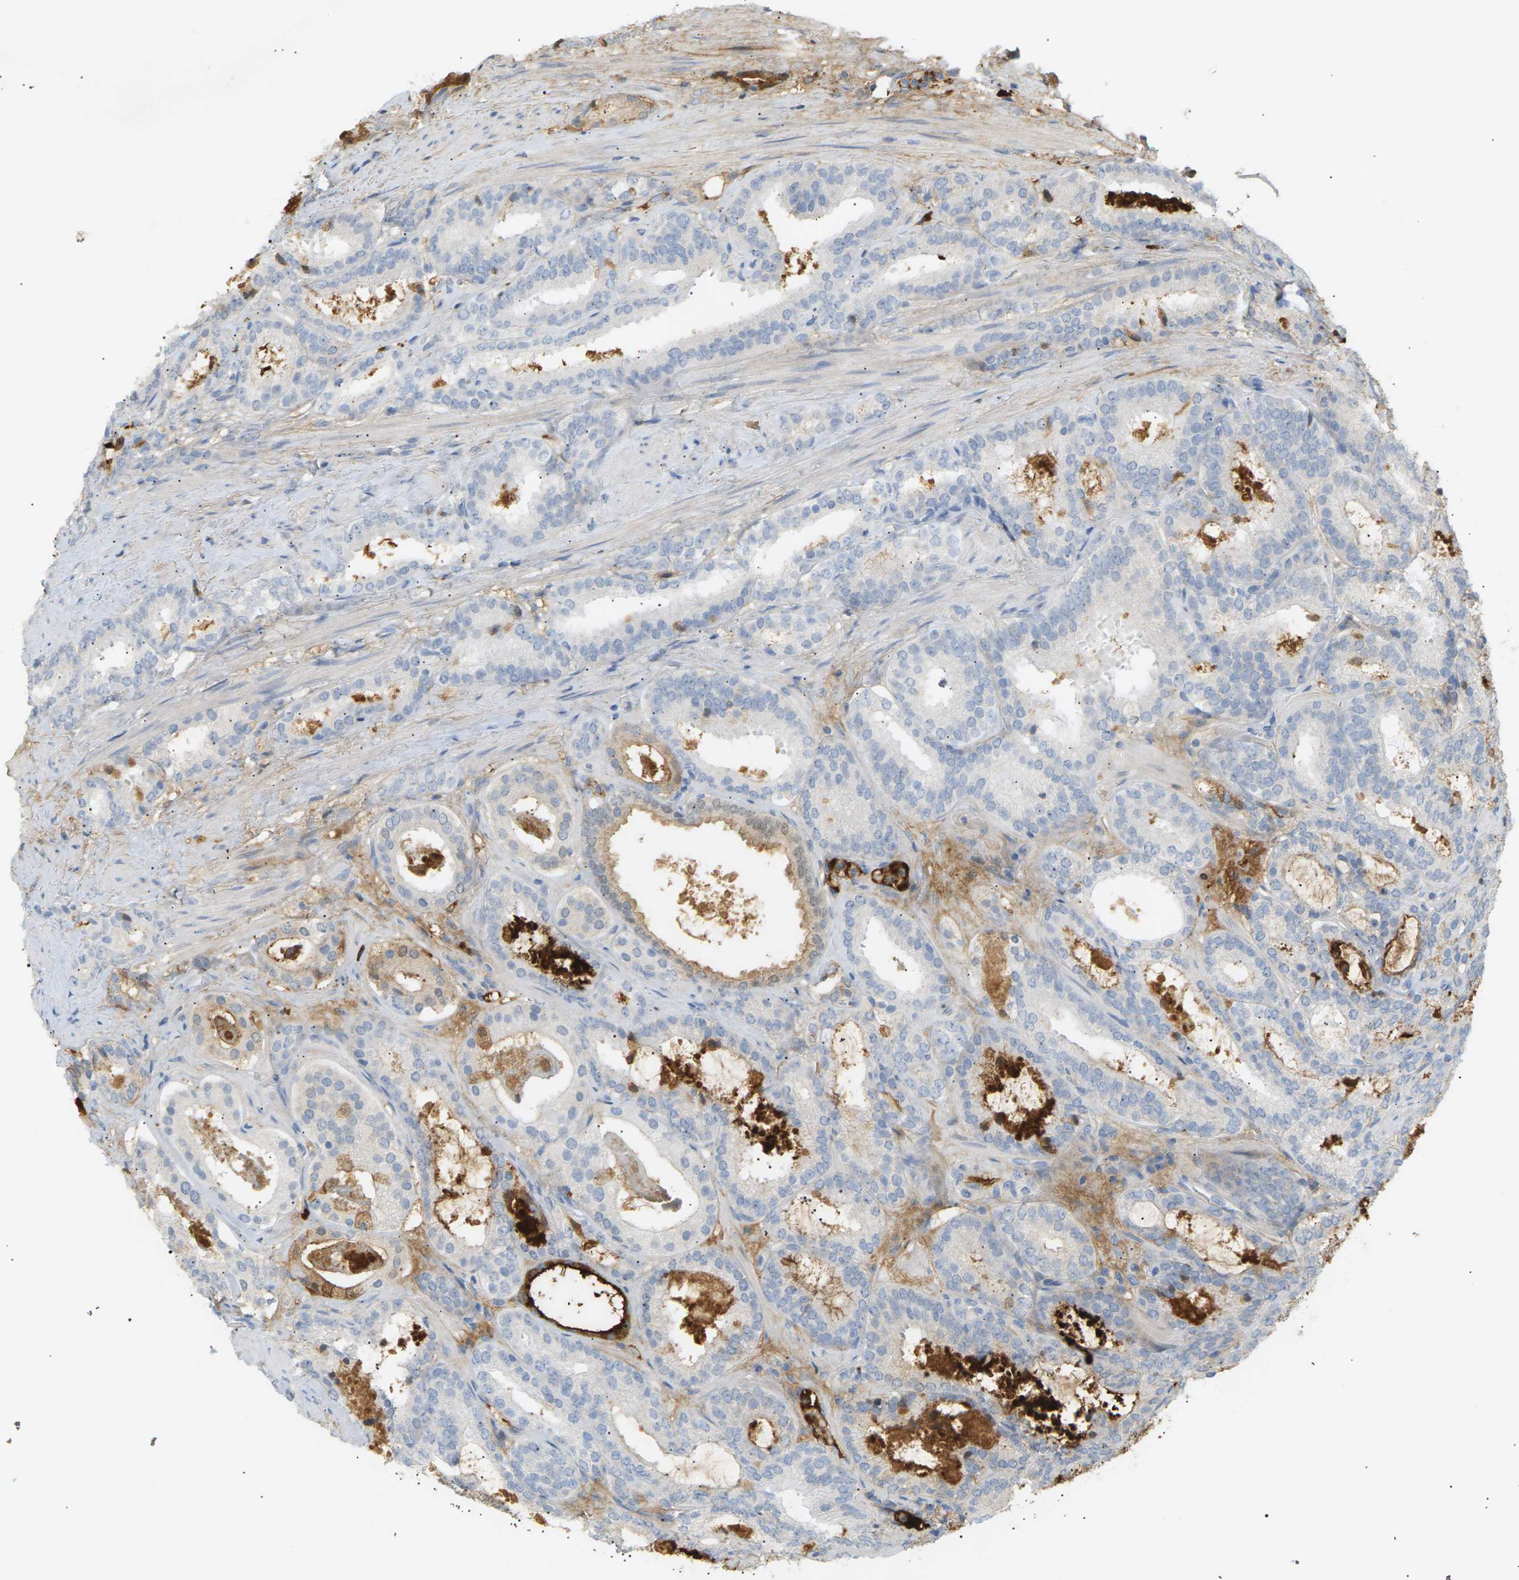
{"staining": {"intensity": "weak", "quantity": "<25%", "location": "cytoplasmic/membranous"}, "tissue": "prostate cancer", "cell_type": "Tumor cells", "image_type": "cancer", "snomed": [{"axis": "morphology", "description": "Adenocarcinoma, Low grade"}, {"axis": "topography", "description": "Prostate"}], "caption": "Protein analysis of prostate cancer exhibits no significant positivity in tumor cells.", "gene": "IGLC3", "patient": {"sex": "male", "age": 69}}